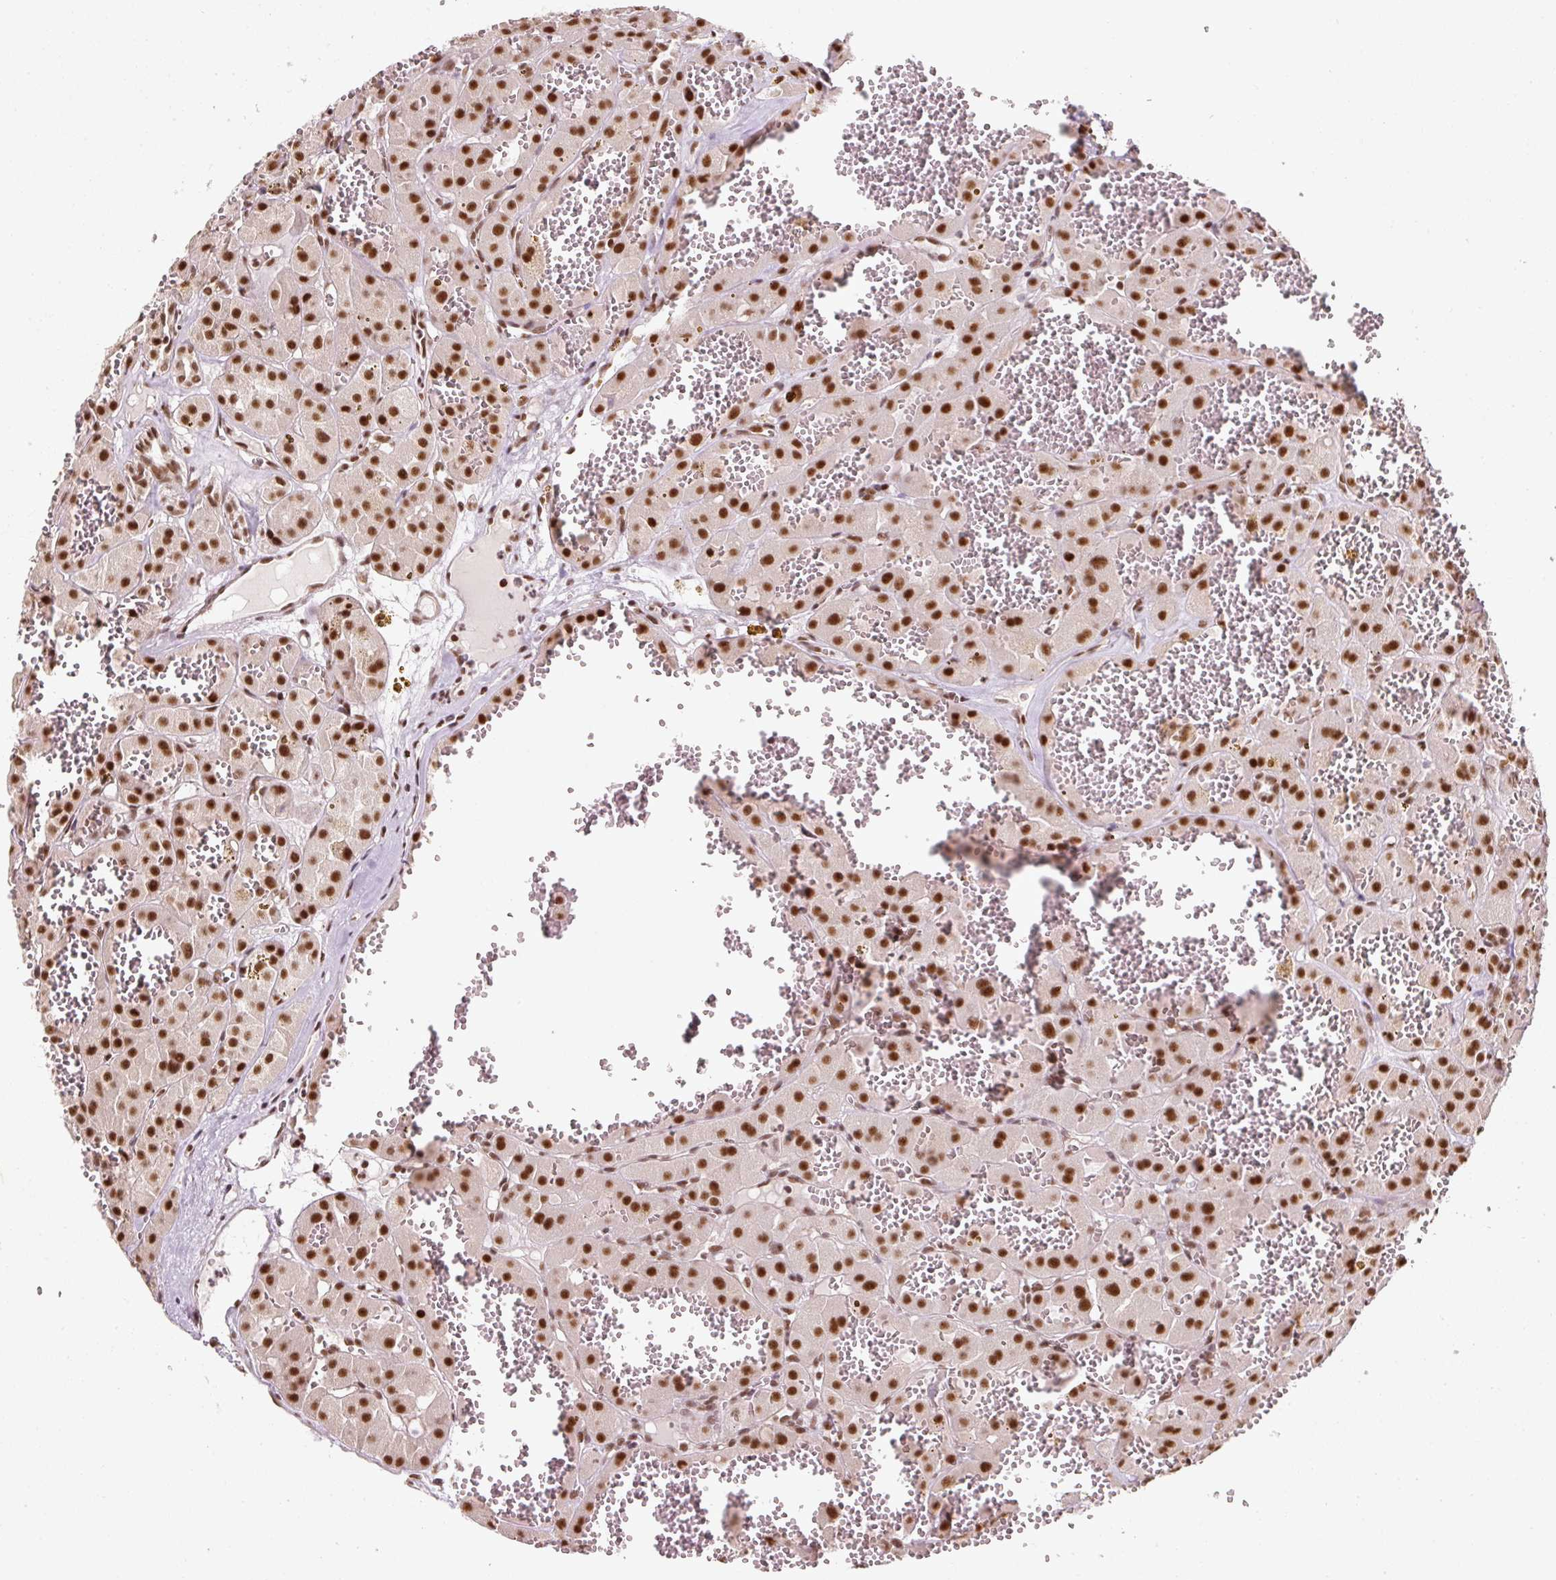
{"staining": {"intensity": "strong", "quantity": ">75%", "location": "nuclear"}, "tissue": "renal cancer", "cell_type": "Tumor cells", "image_type": "cancer", "snomed": [{"axis": "morphology", "description": "Carcinoma, NOS"}, {"axis": "topography", "description": "Kidney"}], "caption": "Tumor cells exhibit high levels of strong nuclear positivity in about >75% of cells in human renal cancer (carcinoma). The protein of interest is stained brown, and the nuclei are stained in blue (DAB (3,3'-diaminobenzidine) IHC with brightfield microscopy, high magnification).", "gene": "U2AF2", "patient": {"sex": "female", "age": 75}}